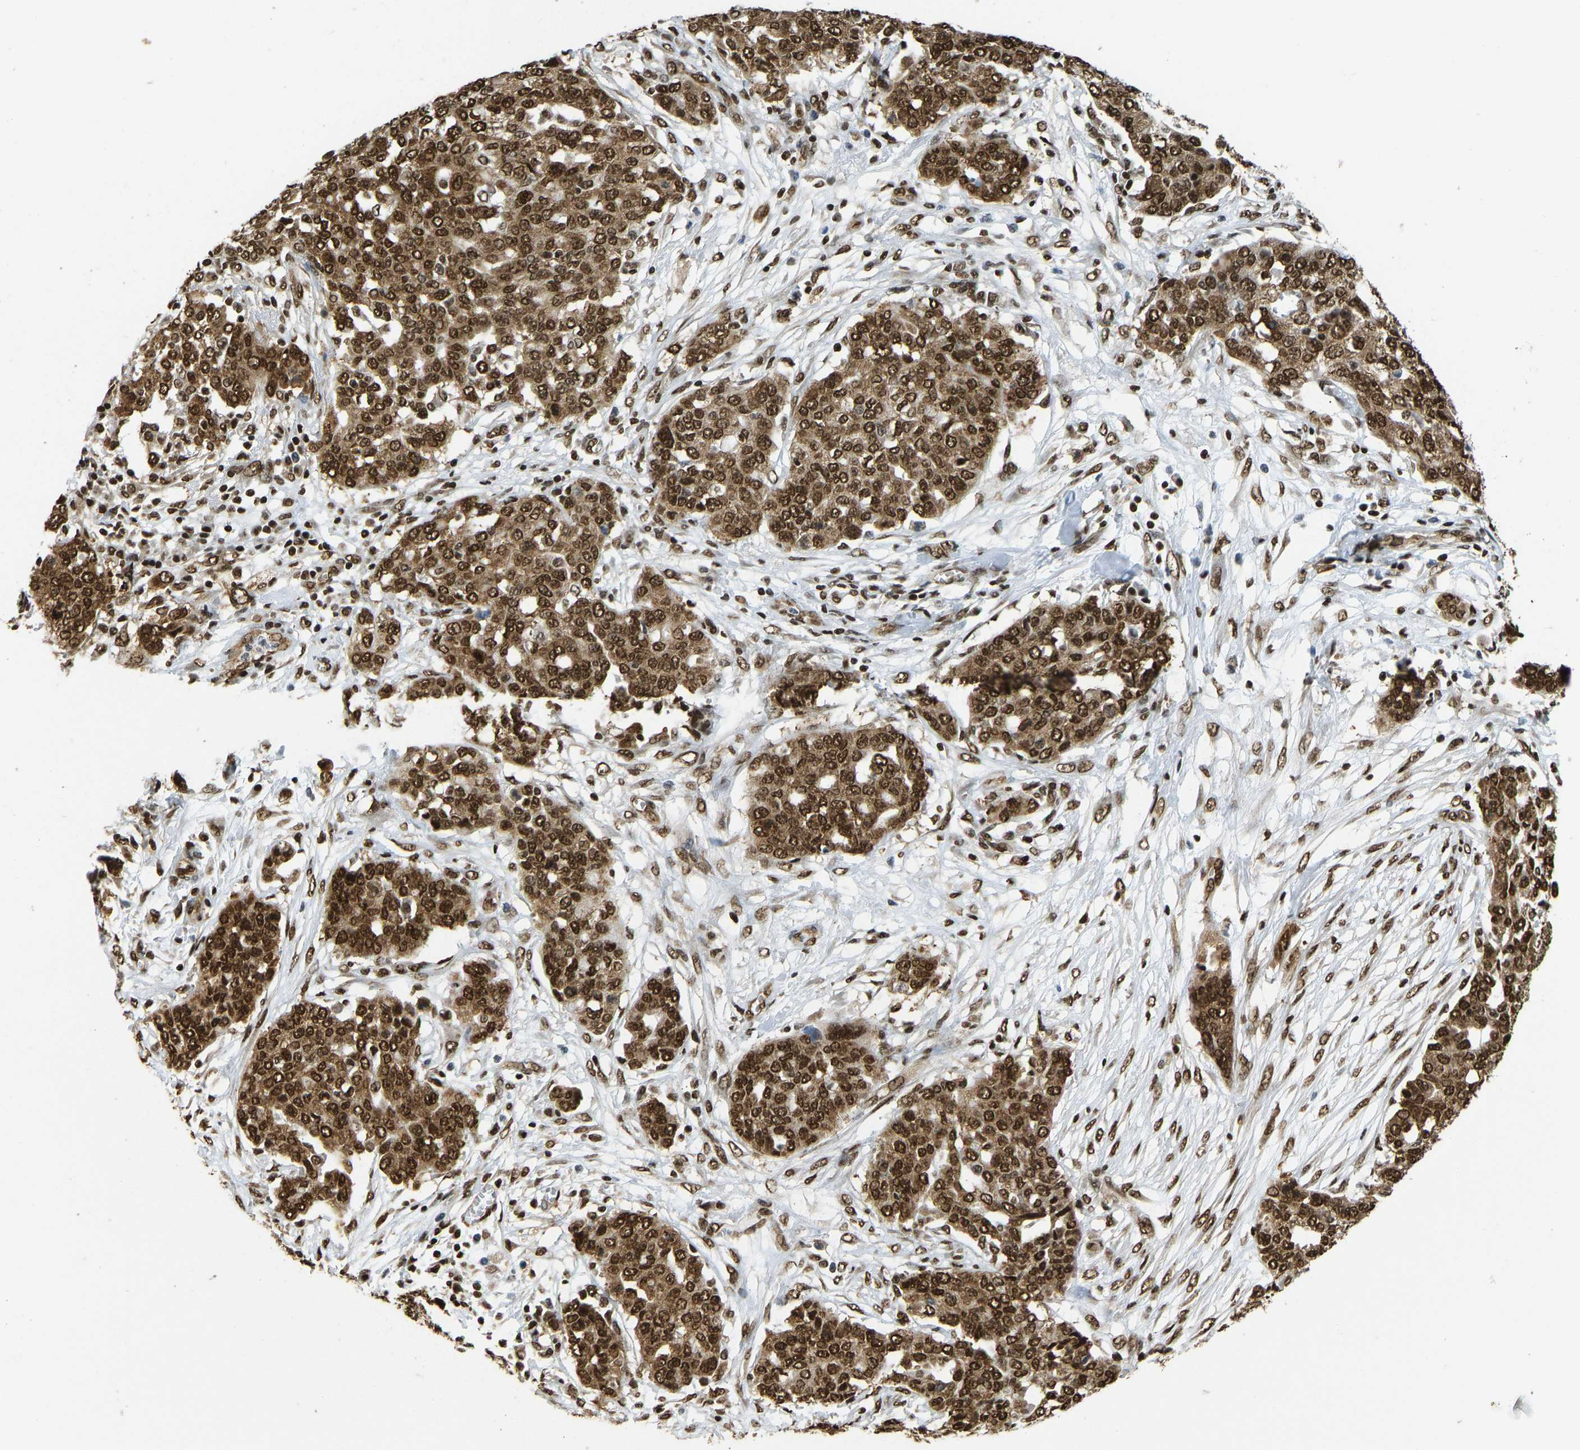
{"staining": {"intensity": "strong", "quantity": ">75%", "location": "cytoplasmic/membranous,nuclear"}, "tissue": "ovarian cancer", "cell_type": "Tumor cells", "image_type": "cancer", "snomed": [{"axis": "morphology", "description": "Cystadenocarcinoma, serous, NOS"}, {"axis": "topography", "description": "Soft tissue"}, {"axis": "topography", "description": "Ovary"}], "caption": "Immunohistochemical staining of human ovarian cancer (serous cystadenocarcinoma) reveals strong cytoplasmic/membranous and nuclear protein expression in about >75% of tumor cells. (Brightfield microscopy of DAB IHC at high magnification).", "gene": "ZSCAN20", "patient": {"sex": "female", "age": 57}}